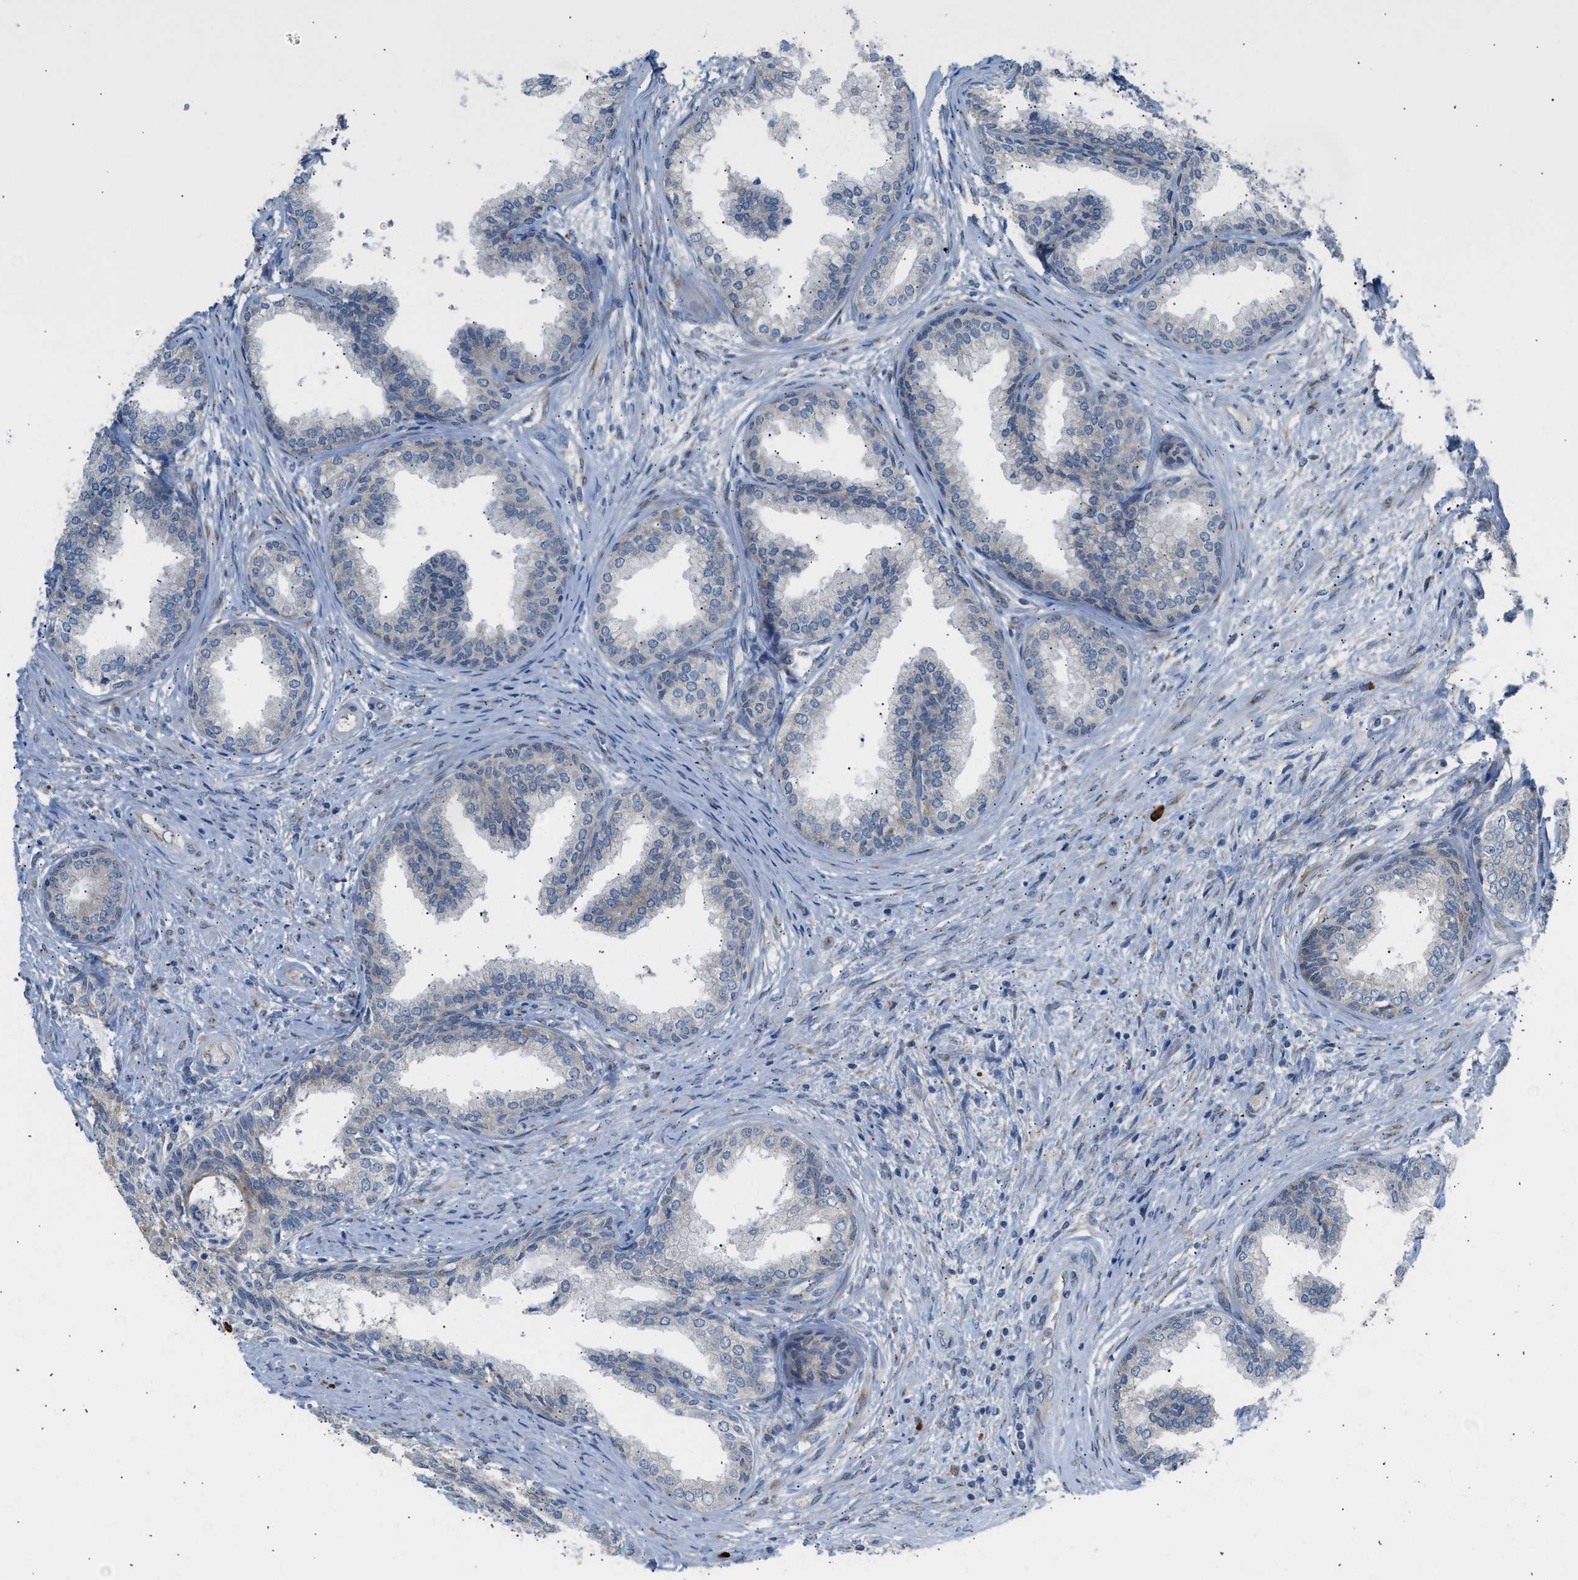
{"staining": {"intensity": "moderate", "quantity": "<25%", "location": "cytoplasmic/membranous"}, "tissue": "prostate", "cell_type": "Glandular cells", "image_type": "normal", "snomed": [{"axis": "morphology", "description": "Normal tissue, NOS"}, {"axis": "topography", "description": "Prostate"}], "caption": "Immunohistochemical staining of normal prostate reveals low levels of moderate cytoplasmic/membranous expression in approximately <25% of glandular cells. The staining was performed using DAB to visualize the protein expression in brown, while the nuclei were stained in blue with hematoxylin (Magnification: 20x).", "gene": "KCNC2", "patient": {"sex": "male", "age": 76}}